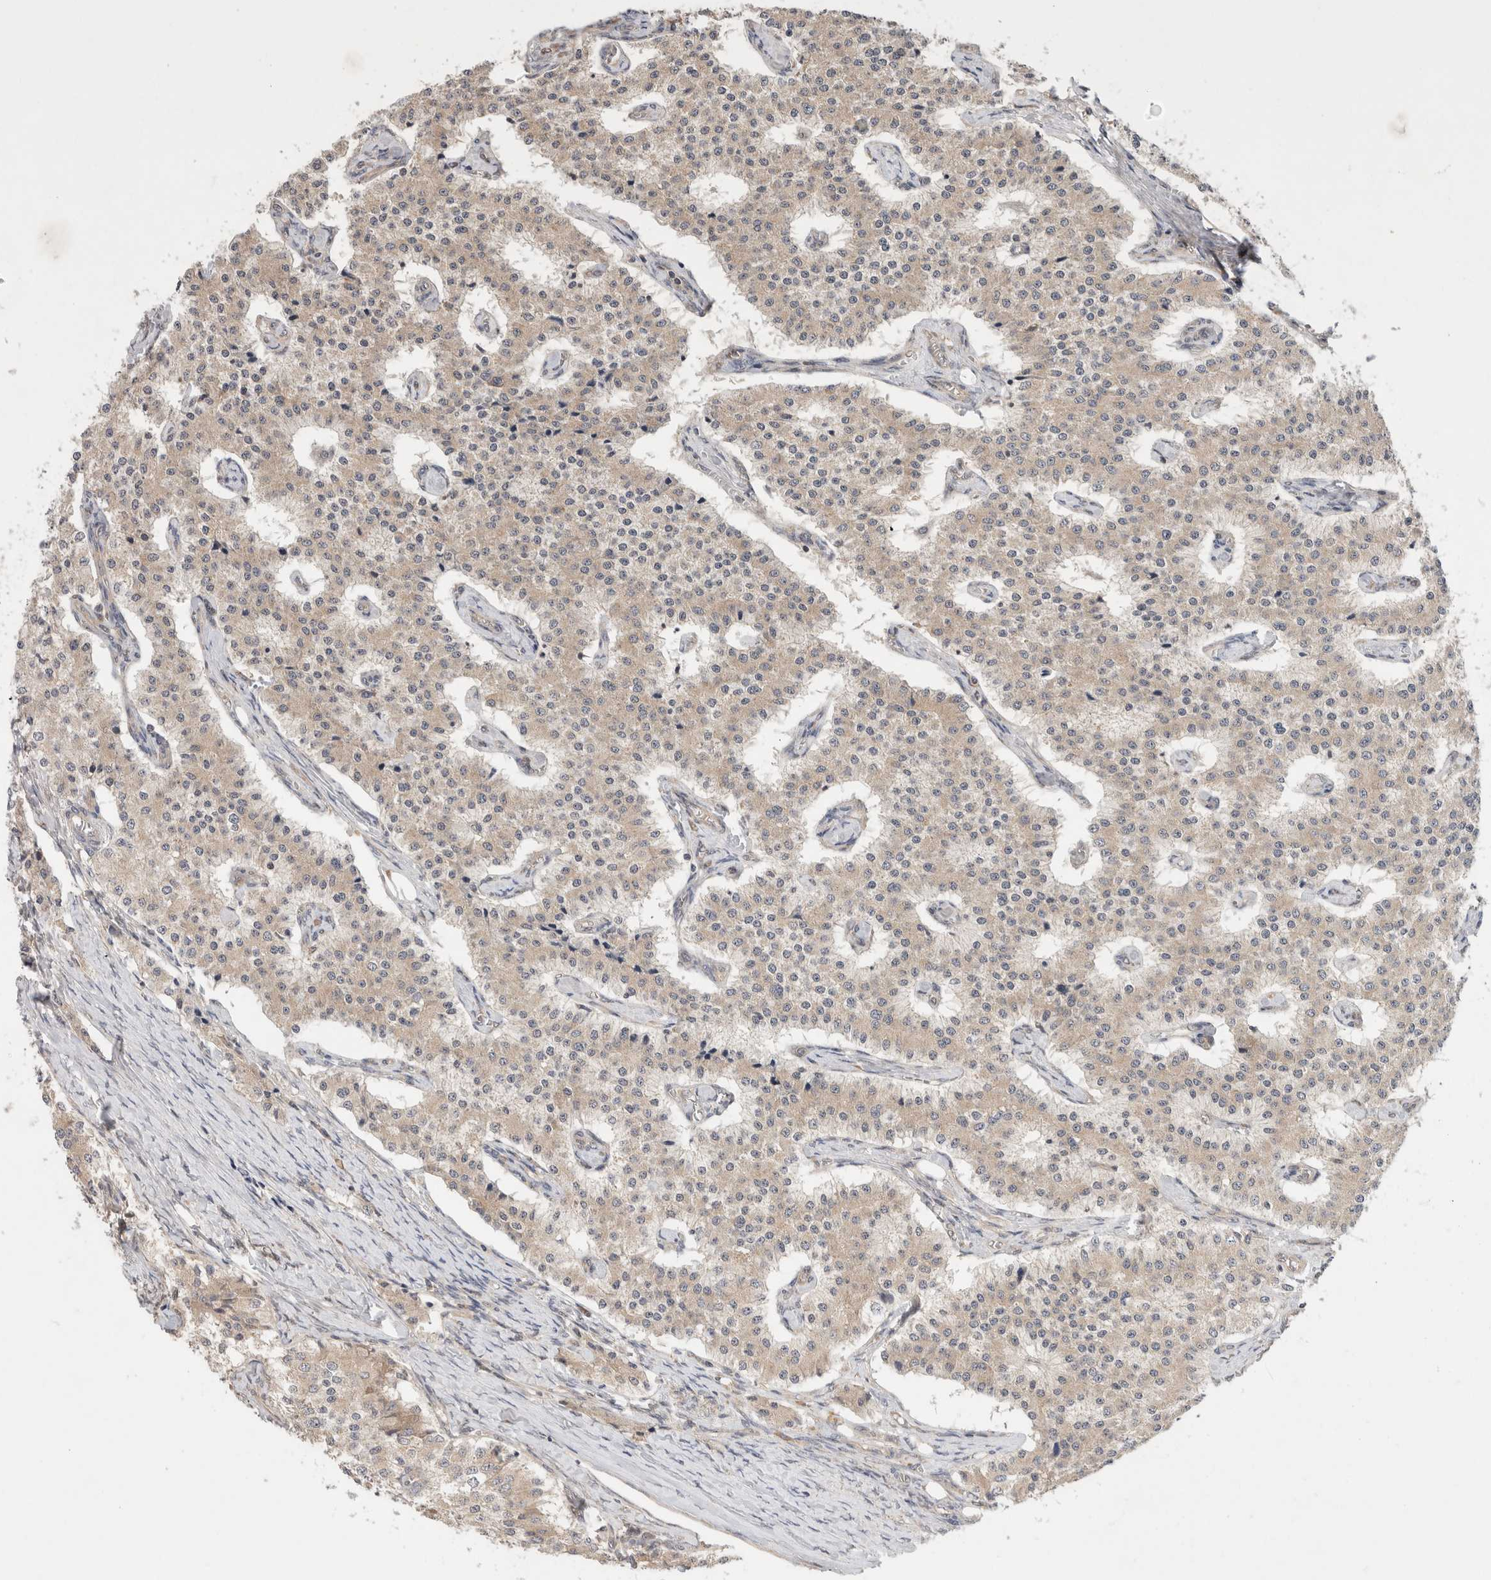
{"staining": {"intensity": "weak", "quantity": ">75%", "location": "cytoplasmic/membranous"}, "tissue": "carcinoid", "cell_type": "Tumor cells", "image_type": "cancer", "snomed": [{"axis": "morphology", "description": "Carcinoid, malignant, NOS"}, {"axis": "topography", "description": "Colon"}], "caption": "A brown stain highlights weak cytoplasmic/membranous positivity of a protein in malignant carcinoid tumor cells.", "gene": "SGK1", "patient": {"sex": "female", "age": 52}}